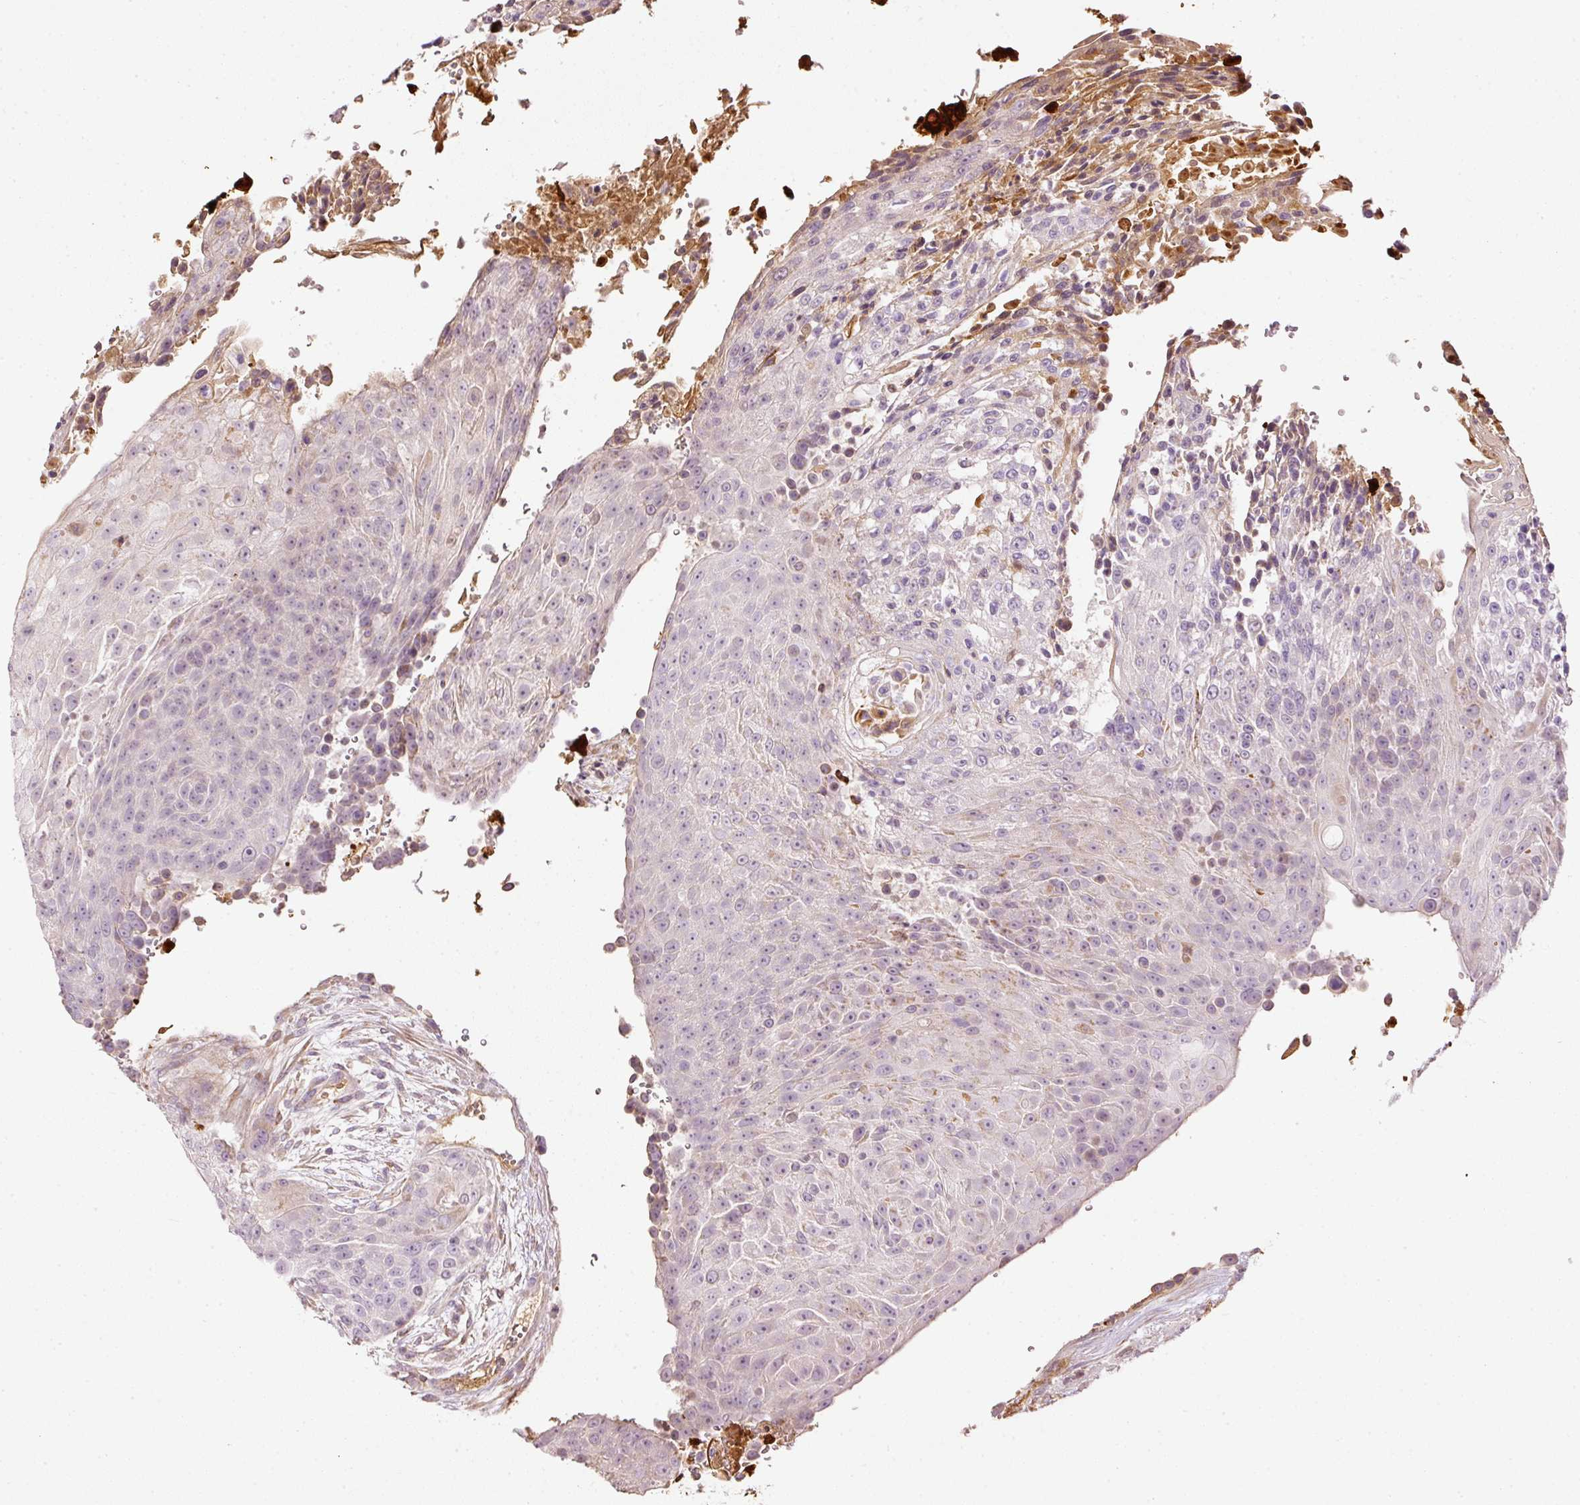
{"staining": {"intensity": "moderate", "quantity": "25%-75%", "location": "cytoplasmic/membranous"}, "tissue": "urothelial cancer", "cell_type": "Tumor cells", "image_type": "cancer", "snomed": [{"axis": "morphology", "description": "Urothelial carcinoma, High grade"}, {"axis": "topography", "description": "Urinary bladder"}], "caption": "High-grade urothelial carcinoma stained with immunohistochemistry (IHC) exhibits moderate cytoplasmic/membranous expression in about 25%-75% of tumor cells. (DAB = brown stain, brightfield microscopy at high magnification).", "gene": "SERPING1", "patient": {"sex": "female", "age": 63}}